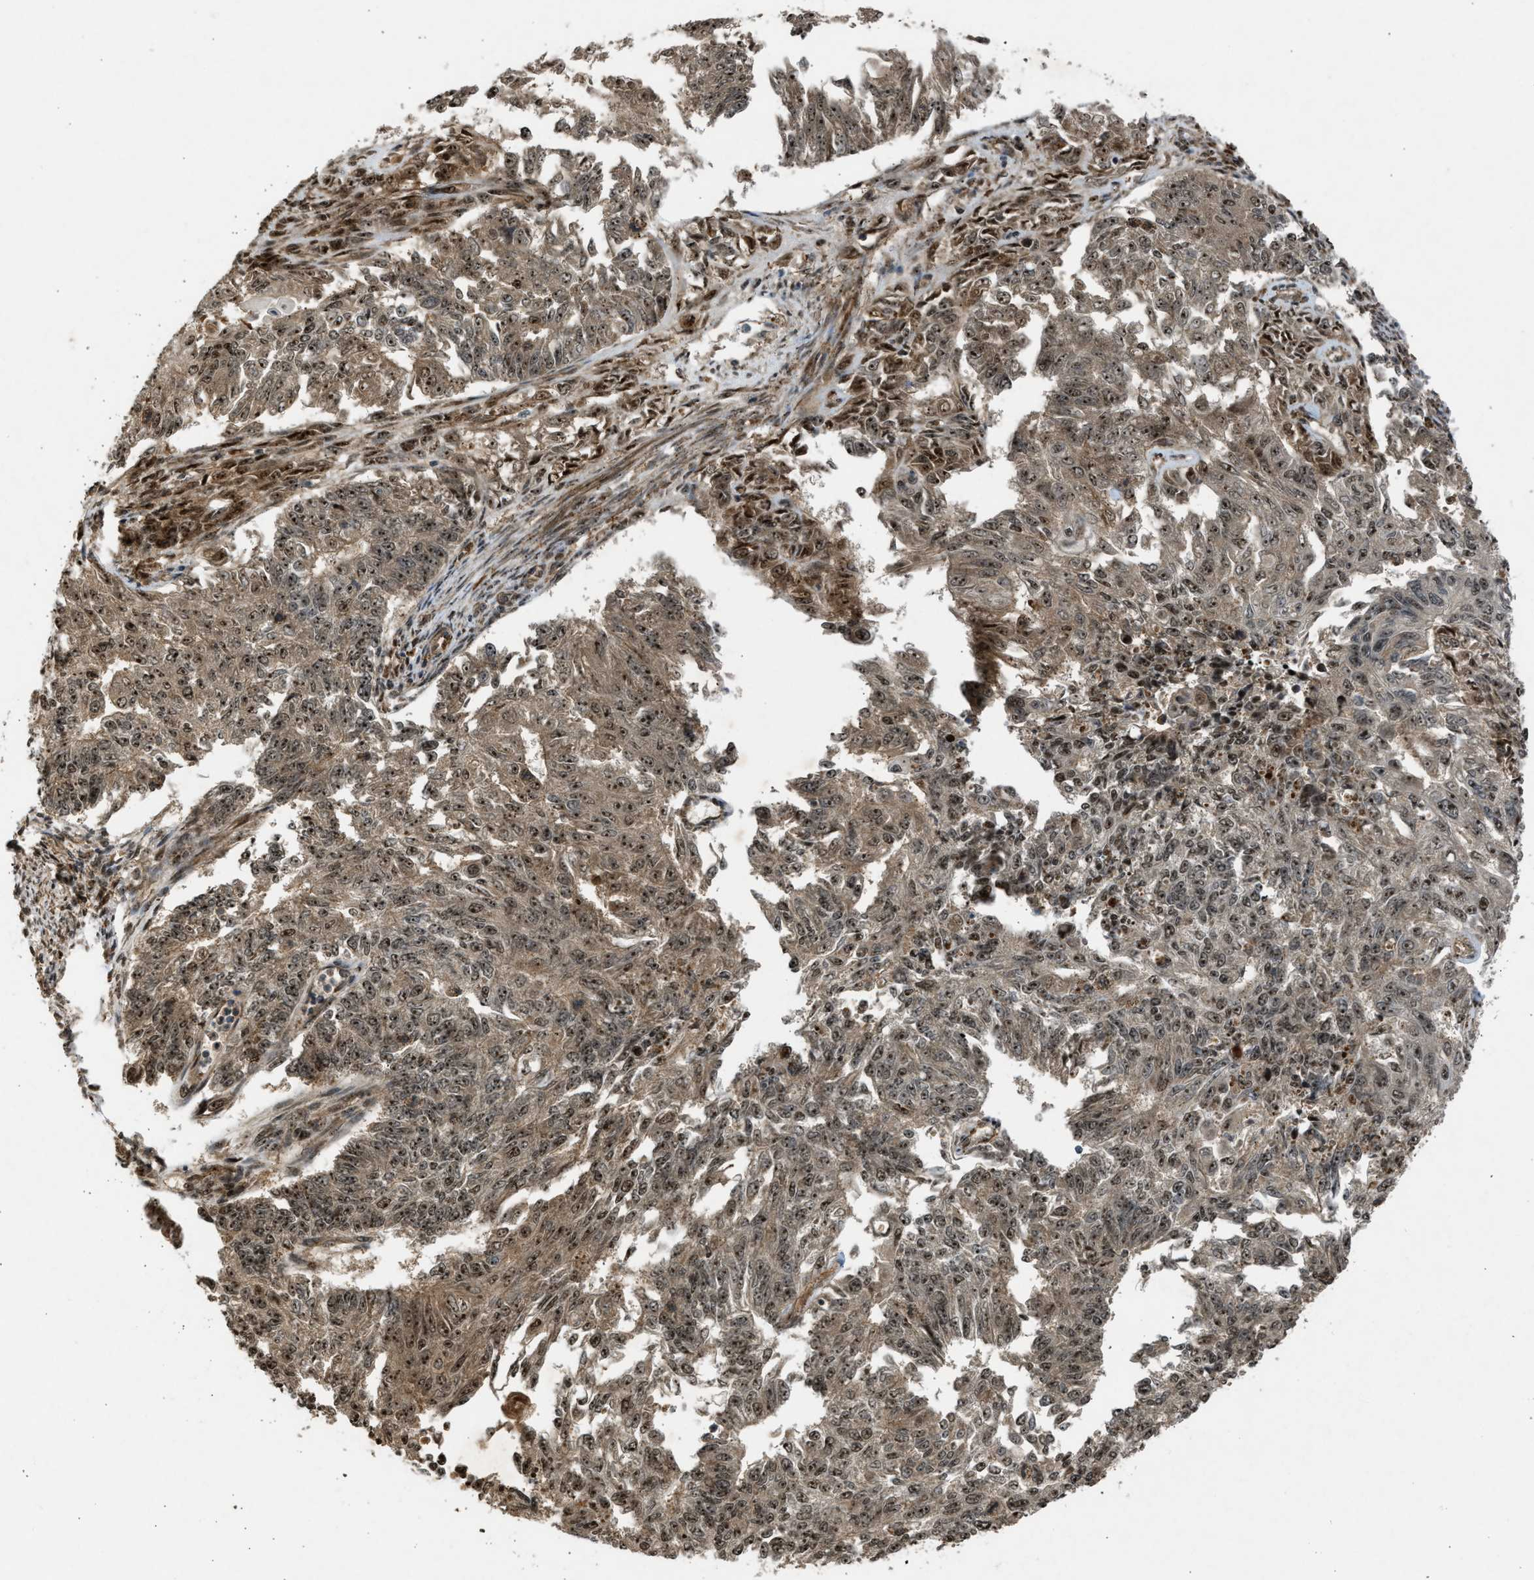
{"staining": {"intensity": "moderate", "quantity": ">75%", "location": "cytoplasmic/membranous,nuclear"}, "tissue": "endometrial cancer", "cell_type": "Tumor cells", "image_type": "cancer", "snomed": [{"axis": "morphology", "description": "Adenocarcinoma, NOS"}, {"axis": "topography", "description": "Endometrium"}], "caption": "A high-resolution histopathology image shows IHC staining of endometrial adenocarcinoma, which shows moderate cytoplasmic/membranous and nuclear staining in about >75% of tumor cells.", "gene": "TFDP2", "patient": {"sex": "female", "age": 32}}